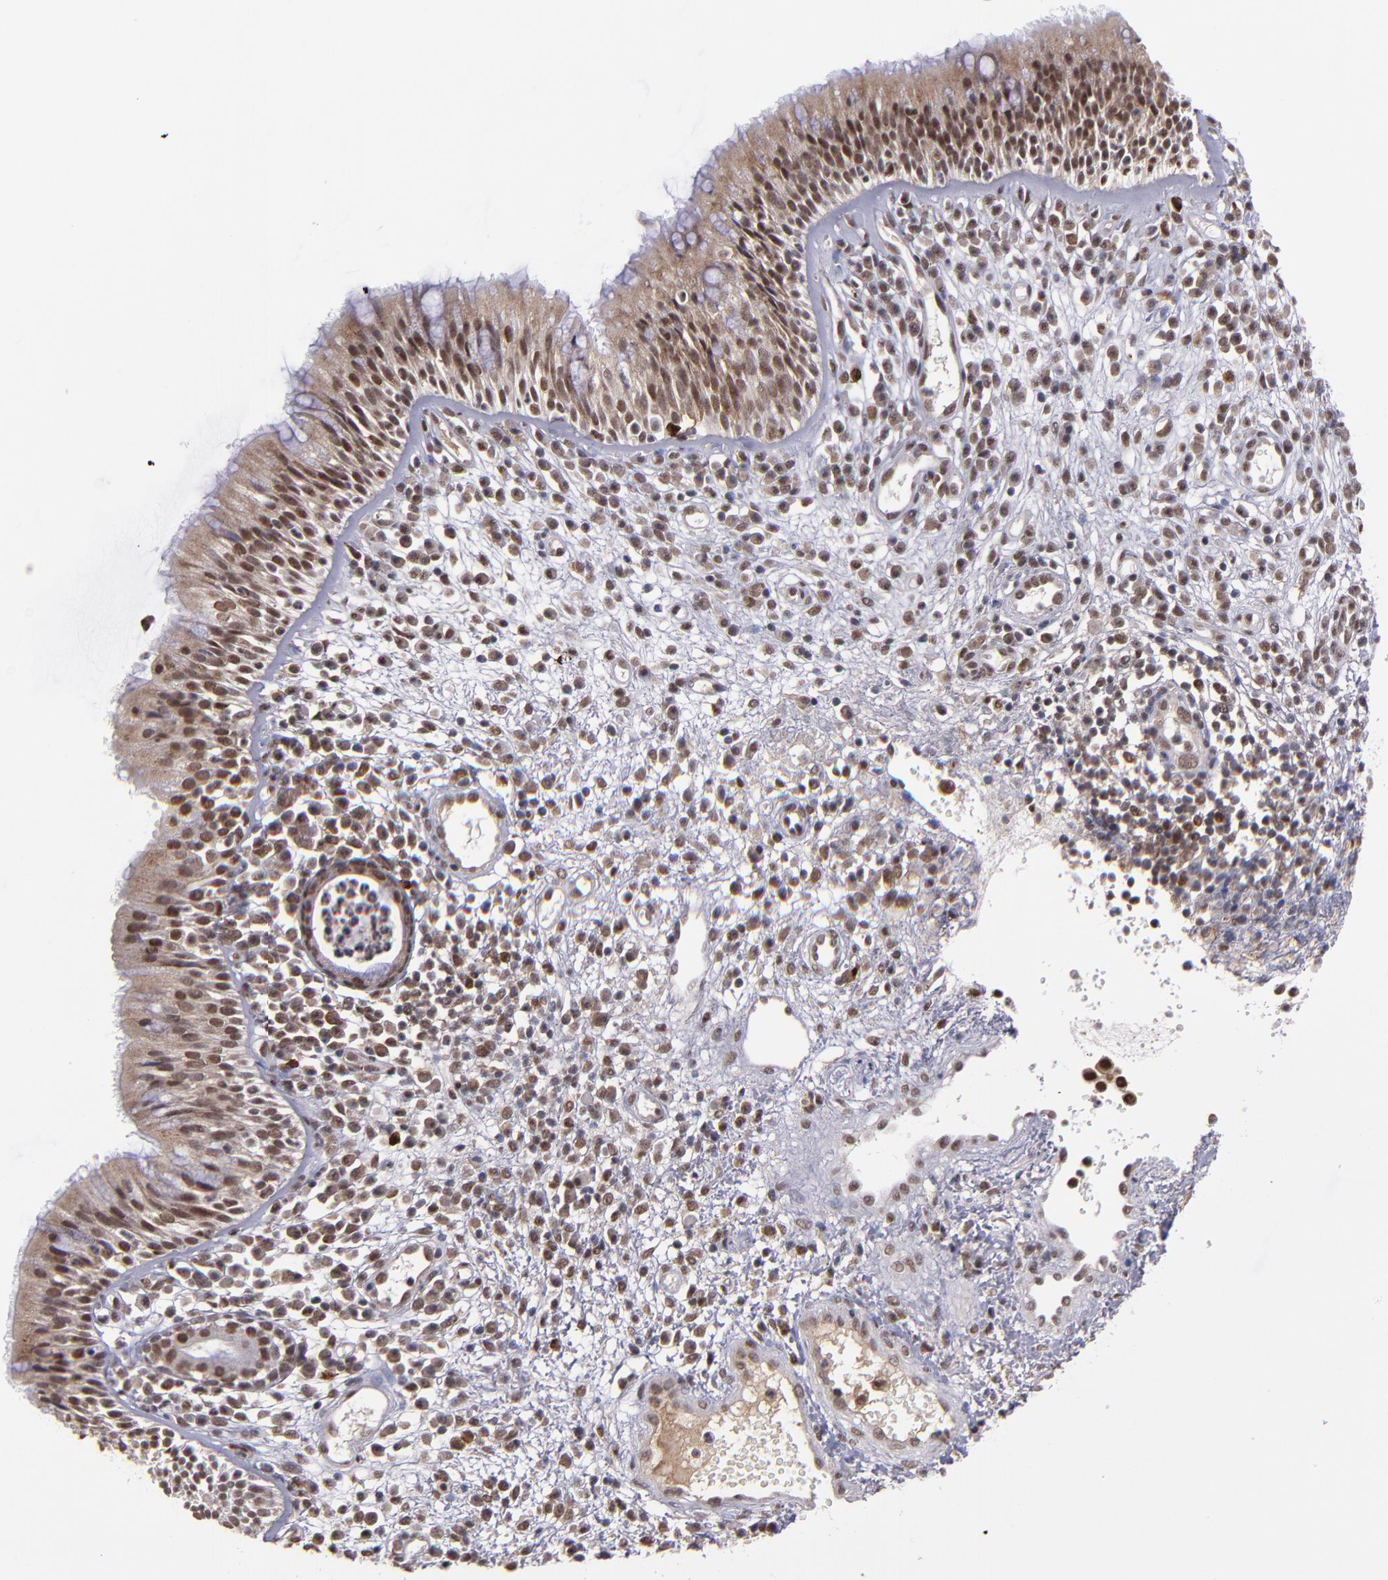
{"staining": {"intensity": "moderate", "quantity": ">75%", "location": "cytoplasmic/membranous,nuclear"}, "tissue": "nasopharynx", "cell_type": "Respiratory epithelial cells", "image_type": "normal", "snomed": [{"axis": "morphology", "description": "Normal tissue, NOS"}, {"axis": "morphology", "description": "Inflammation, NOS"}, {"axis": "morphology", "description": "Malignant melanoma, Metastatic site"}, {"axis": "topography", "description": "Nasopharynx"}], "caption": "Nasopharynx stained with DAB IHC demonstrates medium levels of moderate cytoplasmic/membranous,nuclear positivity in about >75% of respiratory epithelial cells. The protein is stained brown, and the nuclei are stained in blue (DAB IHC with brightfield microscopy, high magnification).", "gene": "EP300", "patient": {"sex": "female", "age": 55}}